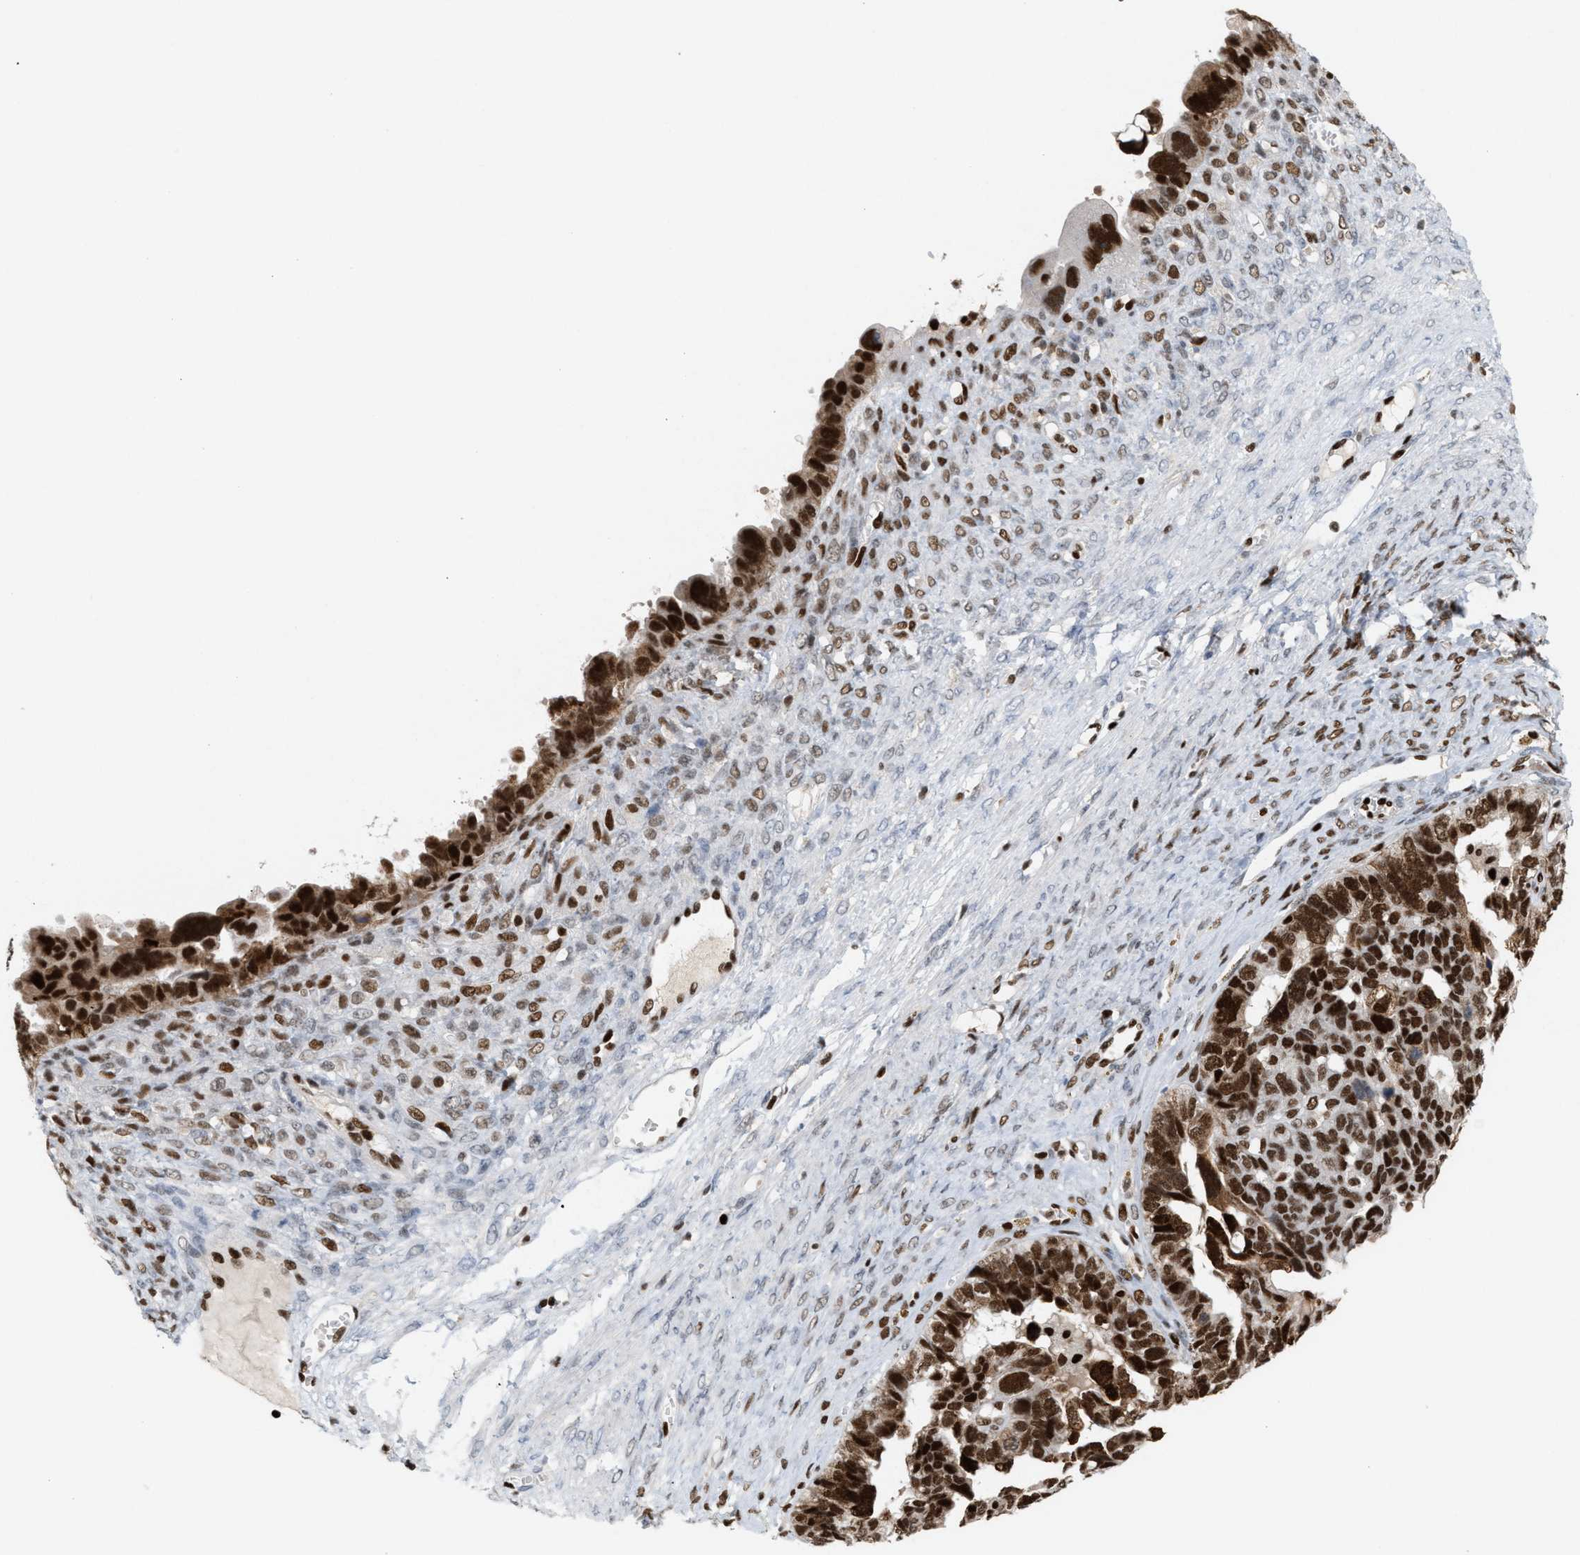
{"staining": {"intensity": "strong", "quantity": ">75%", "location": "nuclear"}, "tissue": "ovarian cancer", "cell_type": "Tumor cells", "image_type": "cancer", "snomed": [{"axis": "morphology", "description": "Cystadenocarcinoma, serous, NOS"}, {"axis": "topography", "description": "Ovary"}], "caption": "A photomicrograph showing strong nuclear expression in about >75% of tumor cells in ovarian cancer, as visualized by brown immunohistochemical staining.", "gene": "RNASEK-C17orf49", "patient": {"sex": "female", "age": 79}}